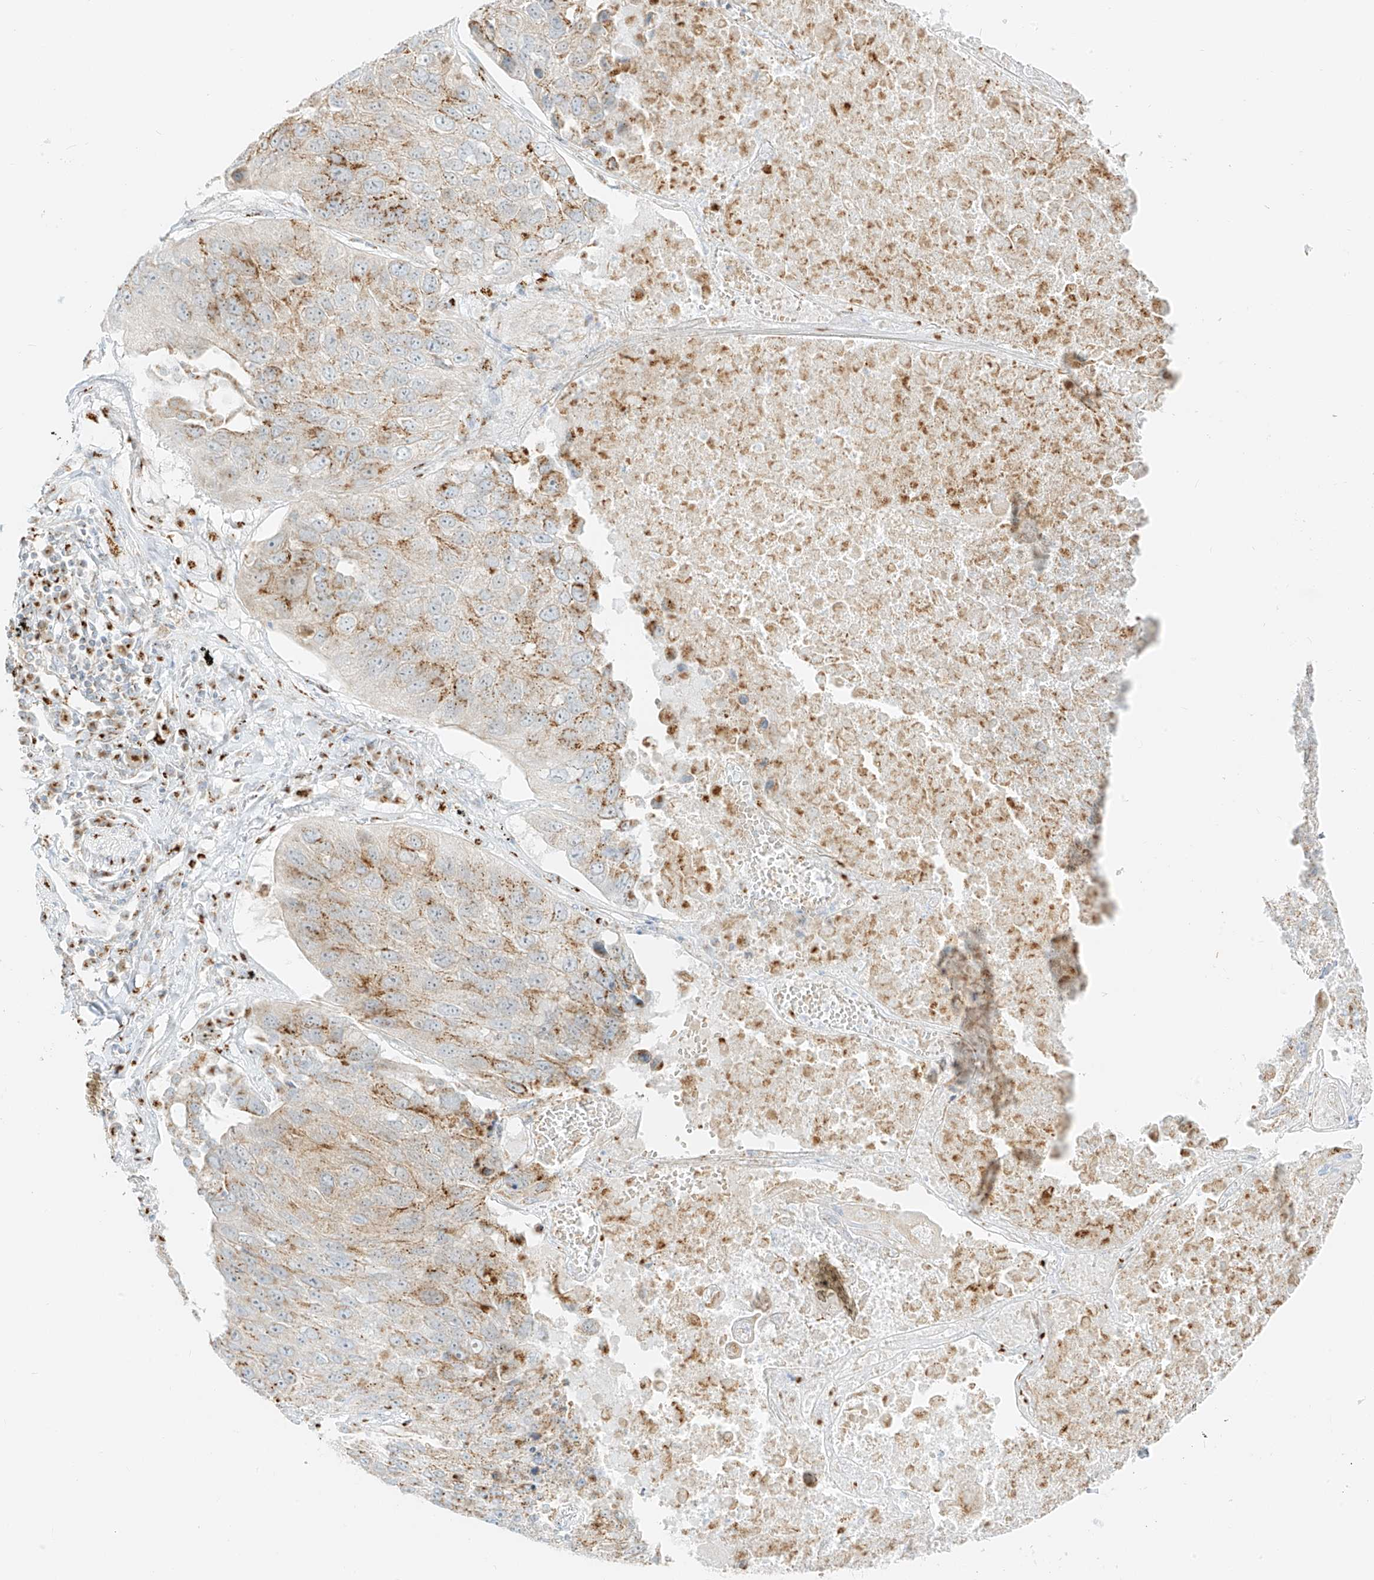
{"staining": {"intensity": "moderate", "quantity": "<25%", "location": "cytoplasmic/membranous"}, "tissue": "lung cancer", "cell_type": "Tumor cells", "image_type": "cancer", "snomed": [{"axis": "morphology", "description": "Squamous cell carcinoma, NOS"}, {"axis": "topography", "description": "Lung"}], "caption": "Protein staining displays moderate cytoplasmic/membranous staining in approximately <25% of tumor cells in lung squamous cell carcinoma.", "gene": "TMEM87B", "patient": {"sex": "male", "age": 61}}